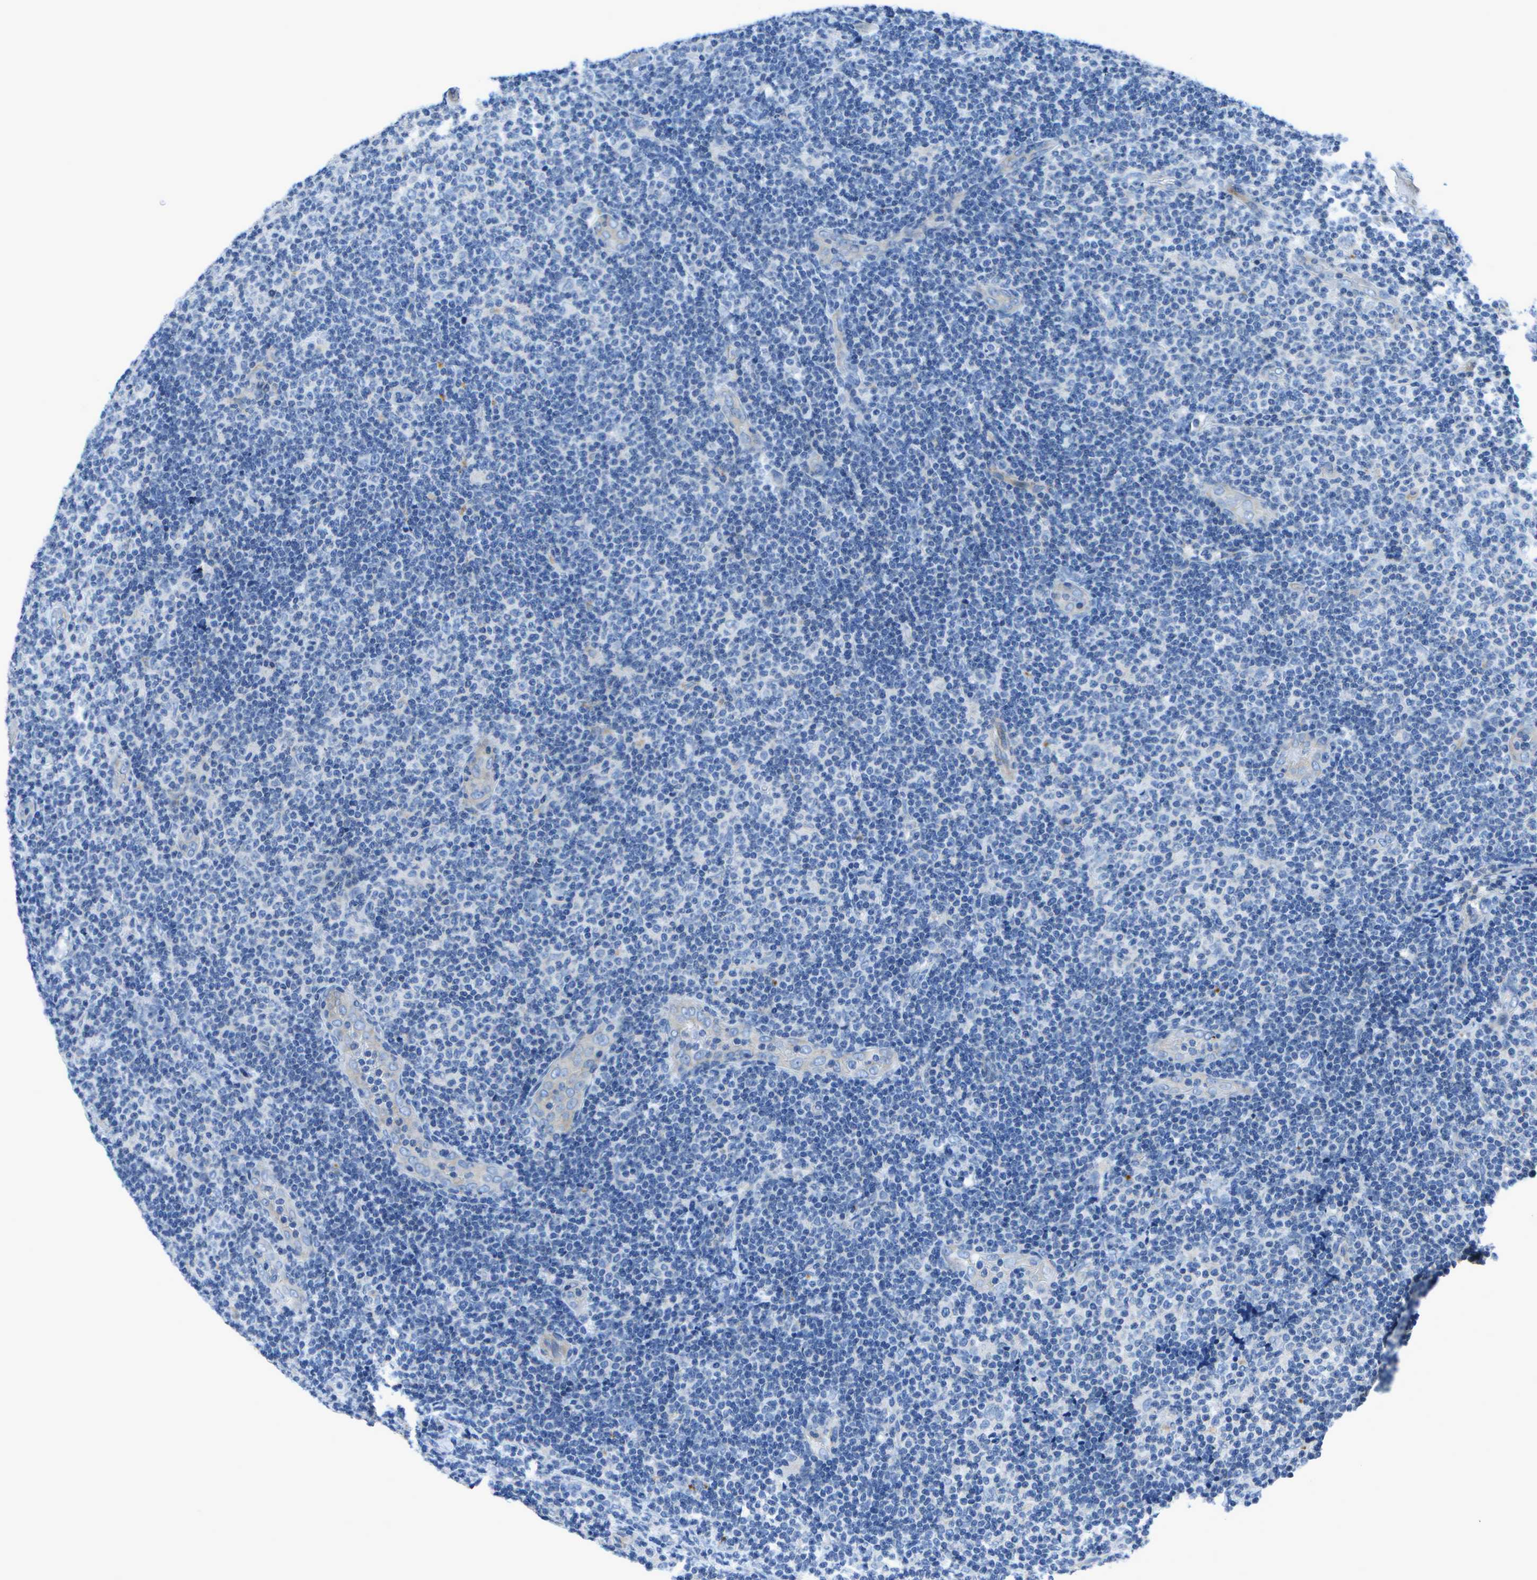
{"staining": {"intensity": "negative", "quantity": "none", "location": "none"}, "tissue": "lymphoma", "cell_type": "Tumor cells", "image_type": "cancer", "snomed": [{"axis": "morphology", "description": "Malignant lymphoma, non-Hodgkin's type, Low grade"}, {"axis": "topography", "description": "Lymph node"}], "caption": "This is an IHC histopathology image of human lymphoma. There is no positivity in tumor cells.", "gene": "DCT", "patient": {"sex": "male", "age": 83}}